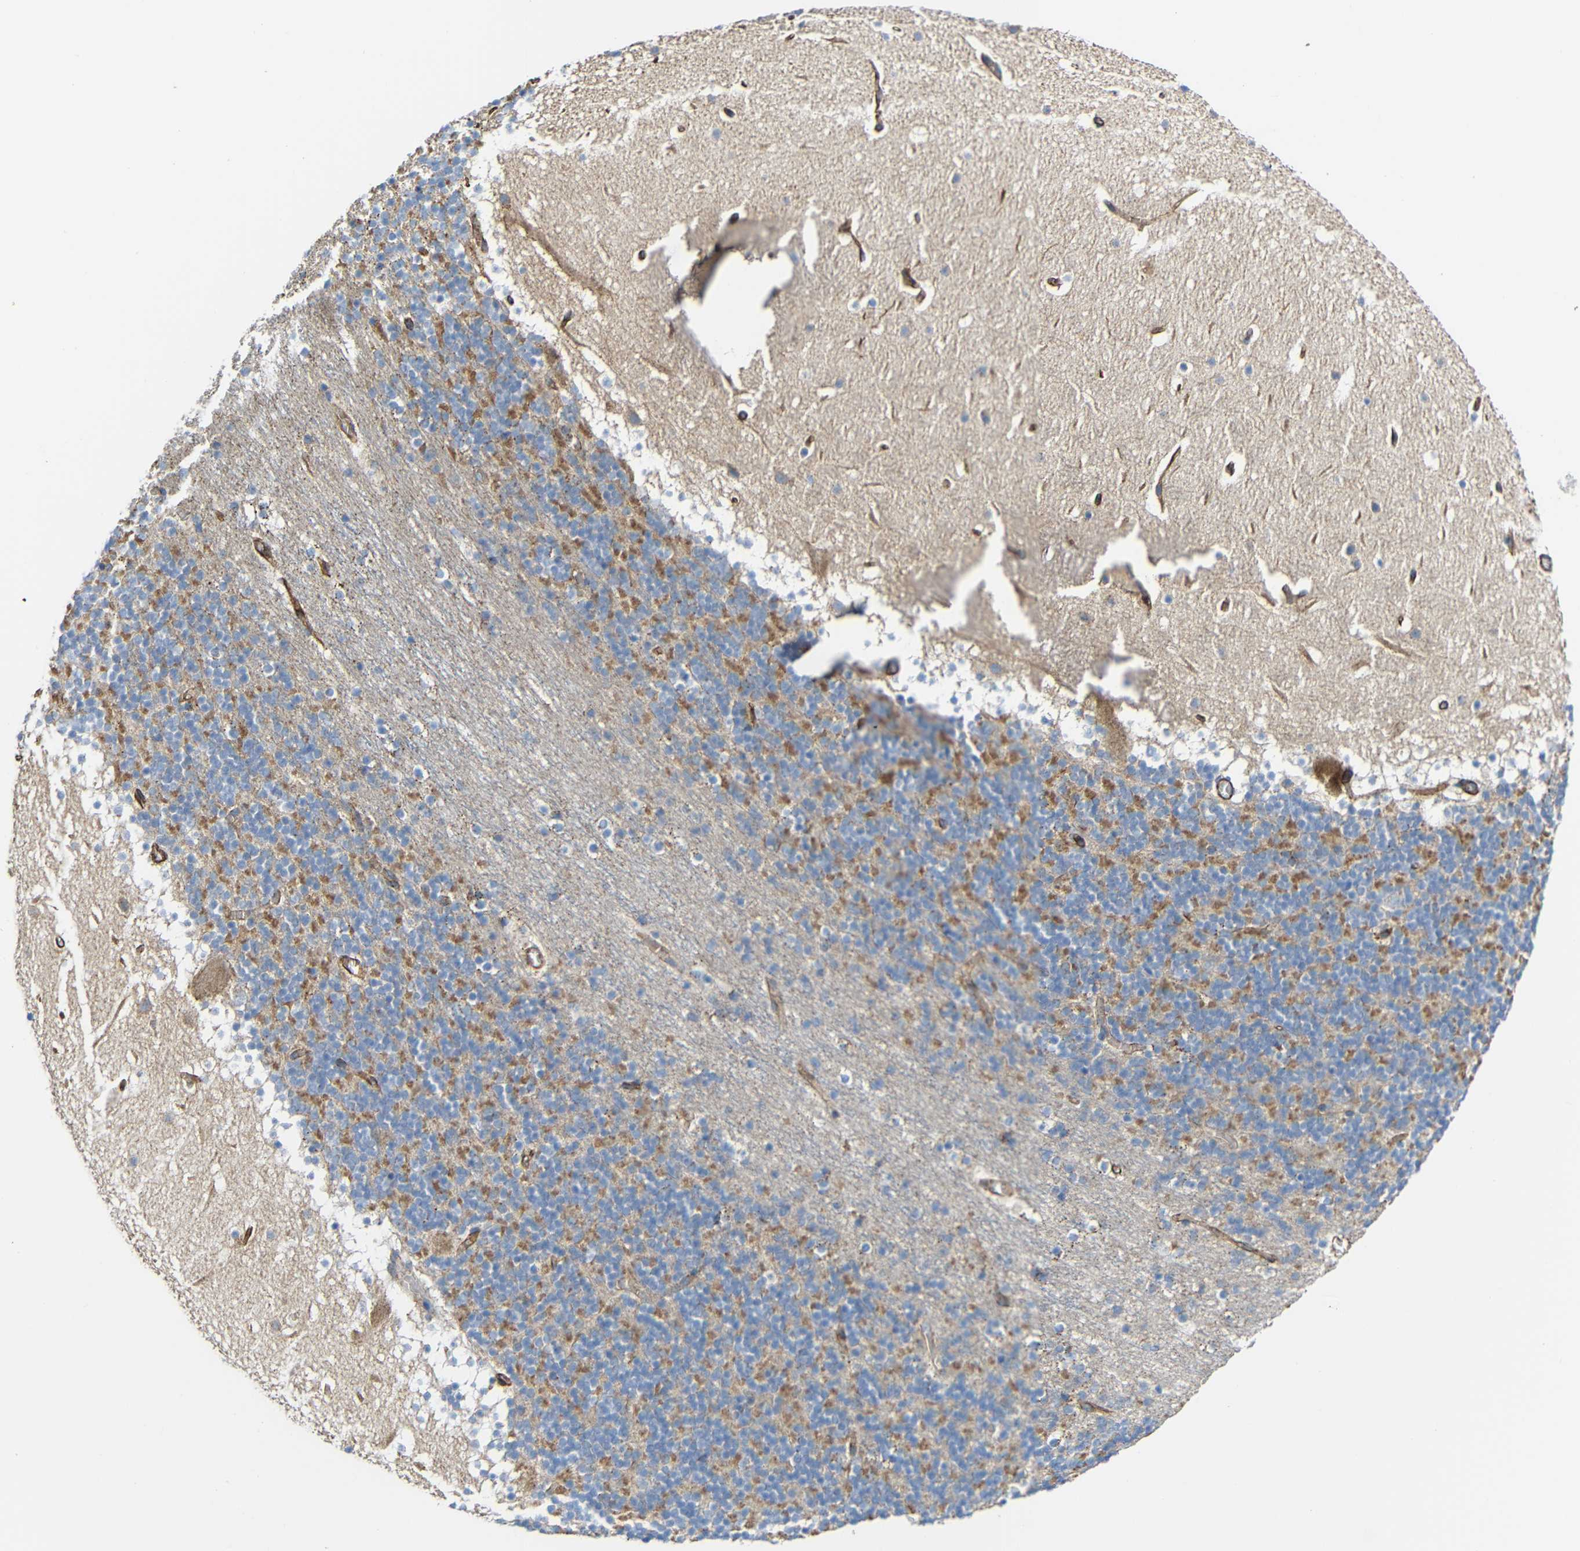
{"staining": {"intensity": "moderate", "quantity": "25%-75%", "location": "cytoplasmic/membranous"}, "tissue": "cerebellum", "cell_type": "Cells in granular layer", "image_type": "normal", "snomed": [{"axis": "morphology", "description": "Normal tissue, NOS"}, {"axis": "topography", "description": "Cerebellum"}], "caption": "A high-resolution image shows immunohistochemistry (IHC) staining of normal cerebellum, which reveals moderate cytoplasmic/membranous positivity in about 25%-75% of cells in granular layer. The staining was performed using DAB (3,3'-diaminobenzidine), with brown indicating positive protein expression. Nuclei are stained blue with hematoxylin.", "gene": "IGSF10", "patient": {"sex": "male", "age": 45}}